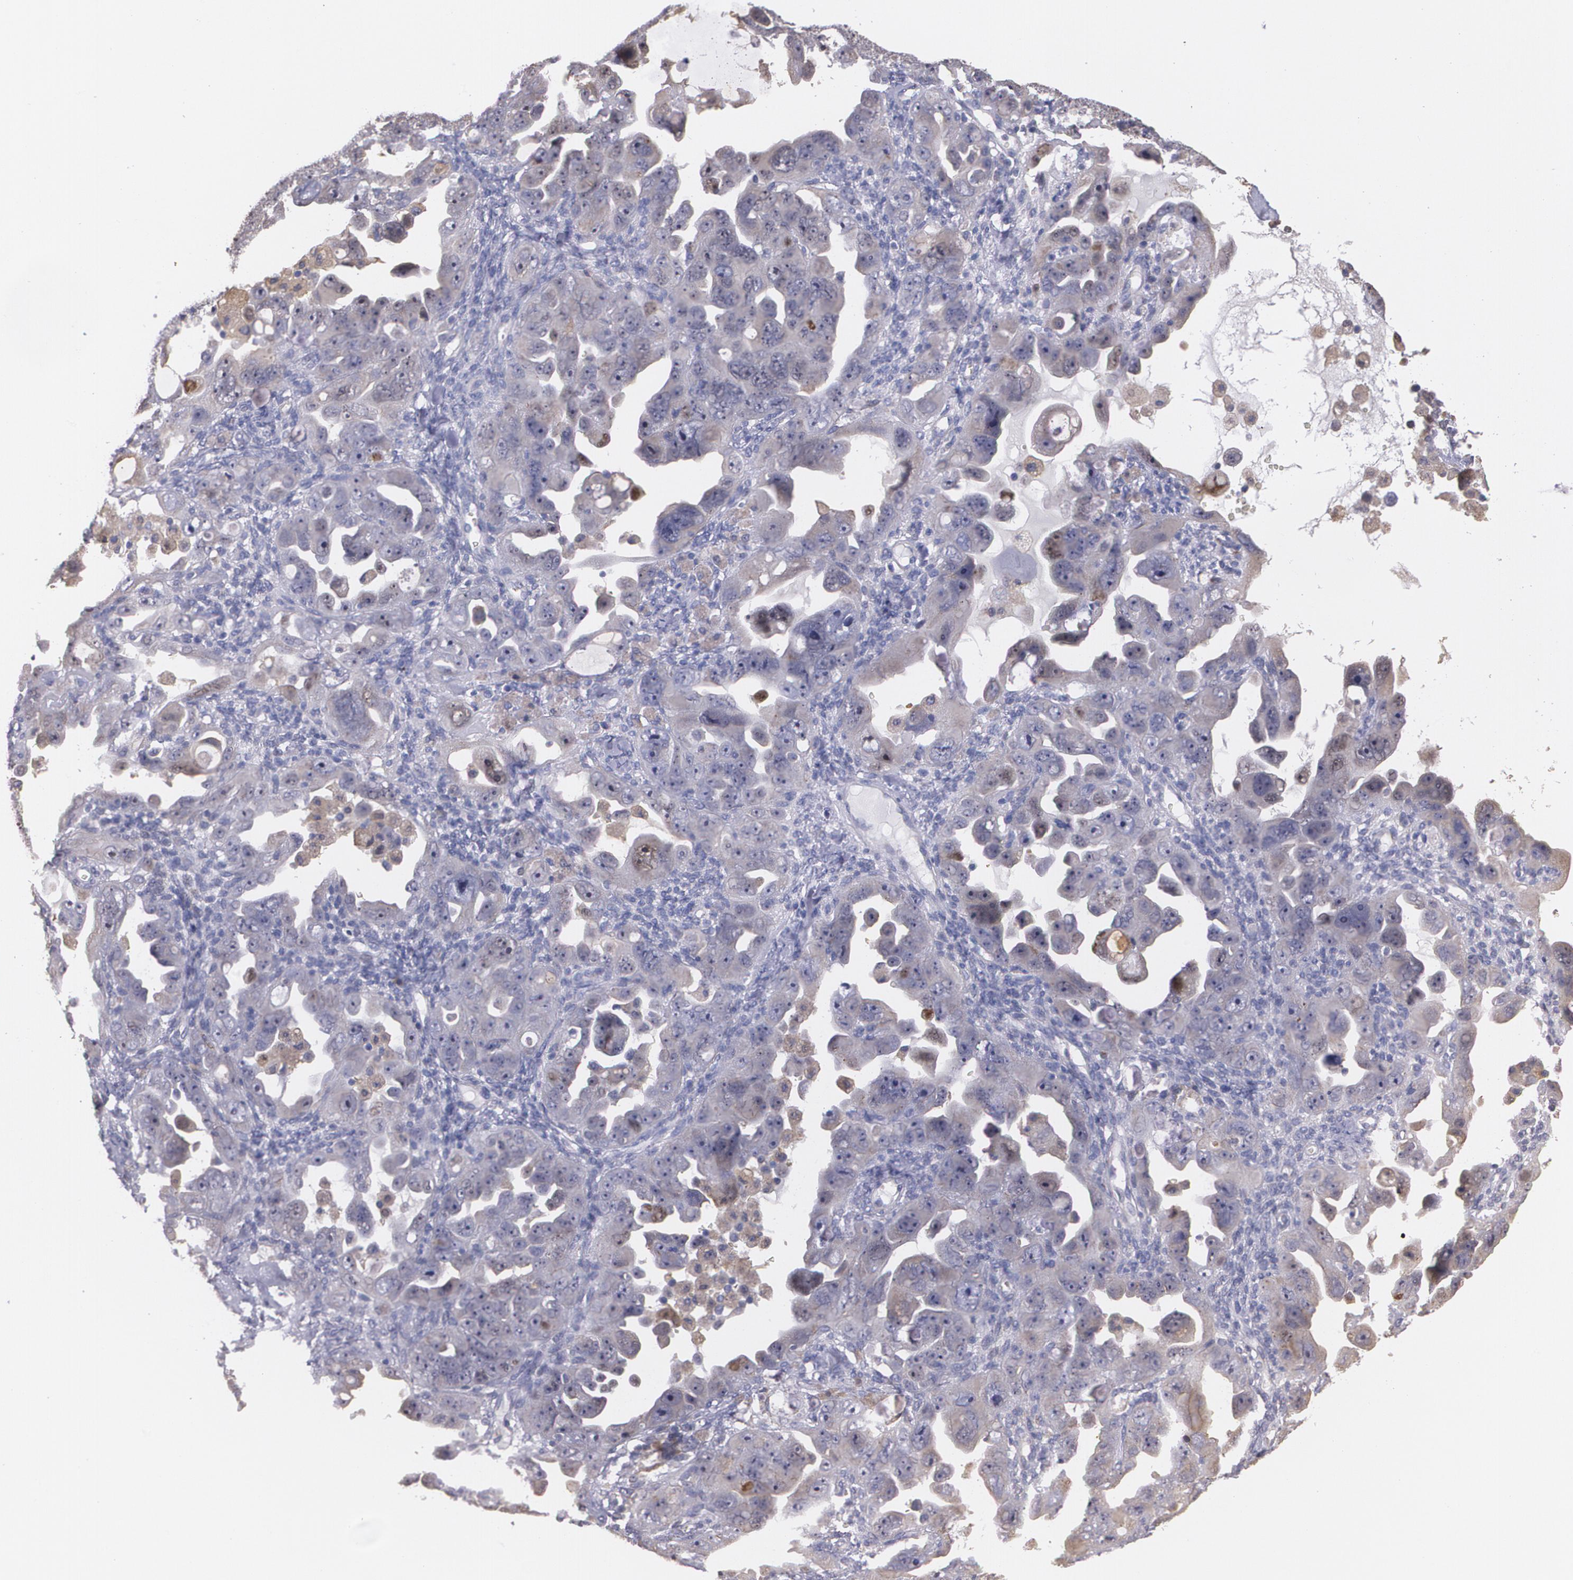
{"staining": {"intensity": "weak", "quantity": ">75%", "location": "cytoplasmic/membranous"}, "tissue": "ovarian cancer", "cell_type": "Tumor cells", "image_type": "cancer", "snomed": [{"axis": "morphology", "description": "Cystadenocarcinoma, serous, NOS"}, {"axis": "topography", "description": "Ovary"}], "caption": "A high-resolution histopathology image shows immunohistochemistry staining of ovarian serous cystadenocarcinoma, which displays weak cytoplasmic/membranous staining in about >75% of tumor cells.", "gene": "ATF3", "patient": {"sex": "female", "age": 66}}